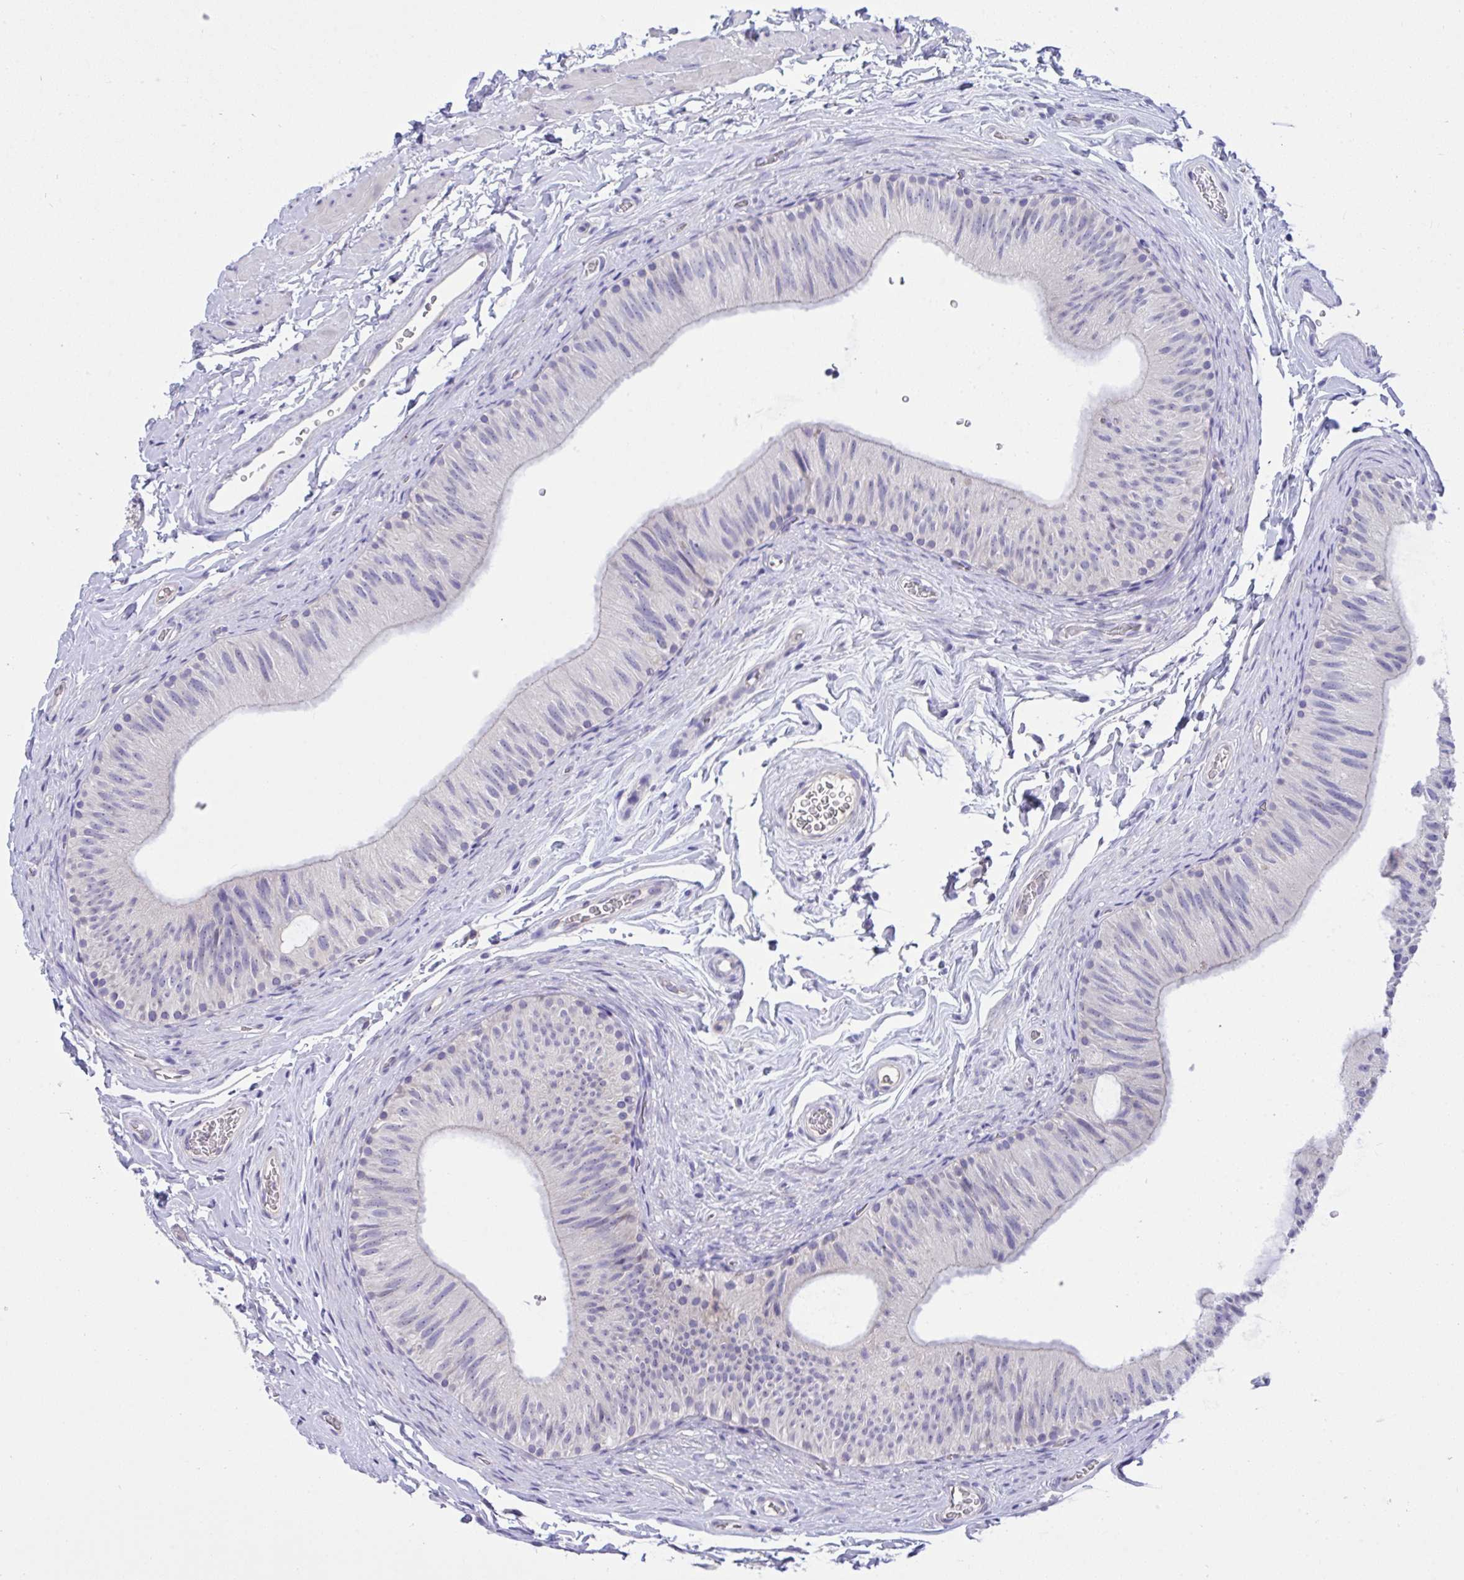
{"staining": {"intensity": "weak", "quantity": "<25%", "location": "cytoplasmic/membranous"}, "tissue": "epididymis", "cell_type": "Glandular cells", "image_type": "normal", "snomed": [{"axis": "morphology", "description": "Normal tissue, NOS"}, {"axis": "topography", "description": "Epididymis, spermatic cord, NOS"}, {"axis": "topography", "description": "Epididymis"}], "caption": "Immunohistochemistry micrograph of unremarkable epididymis: human epididymis stained with DAB exhibits no significant protein staining in glandular cells. The staining was performed using DAB to visualize the protein expression in brown, while the nuclei were stained in blue with hematoxylin (Magnification: 20x).", "gene": "TLN2", "patient": {"sex": "male", "age": 31}}